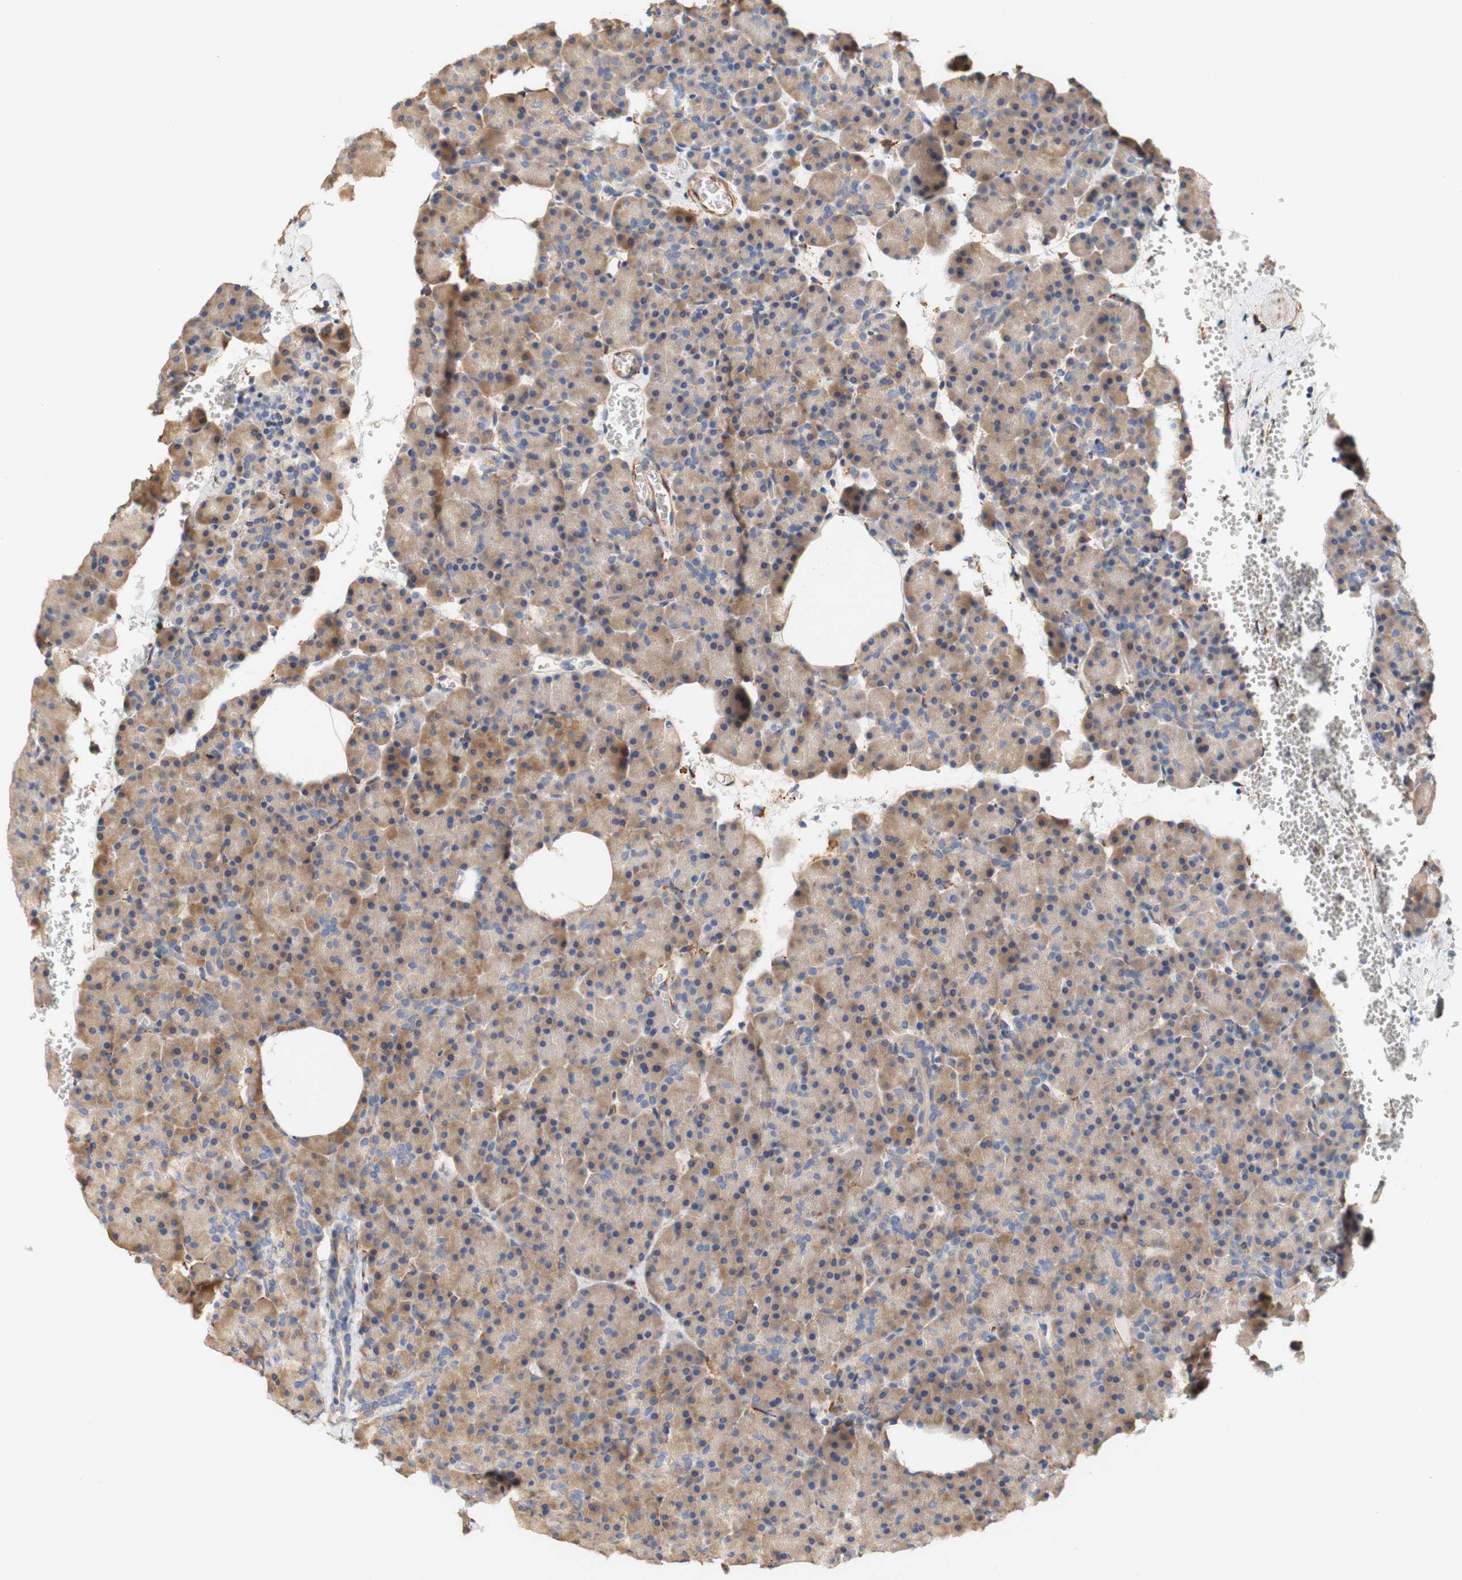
{"staining": {"intensity": "moderate", "quantity": ">75%", "location": "cytoplasmic/membranous"}, "tissue": "pancreas", "cell_type": "Exocrine glandular cells", "image_type": "normal", "snomed": [{"axis": "morphology", "description": "Normal tissue, NOS"}, {"axis": "topography", "description": "Pancreas"}], "caption": "An image of pancreas stained for a protein displays moderate cytoplasmic/membranous brown staining in exocrine glandular cells. (IHC, brightfield microscopy, high magnification).", "gene": "EIF2AK4", "patient": {"sex": "female", "age": 35}}